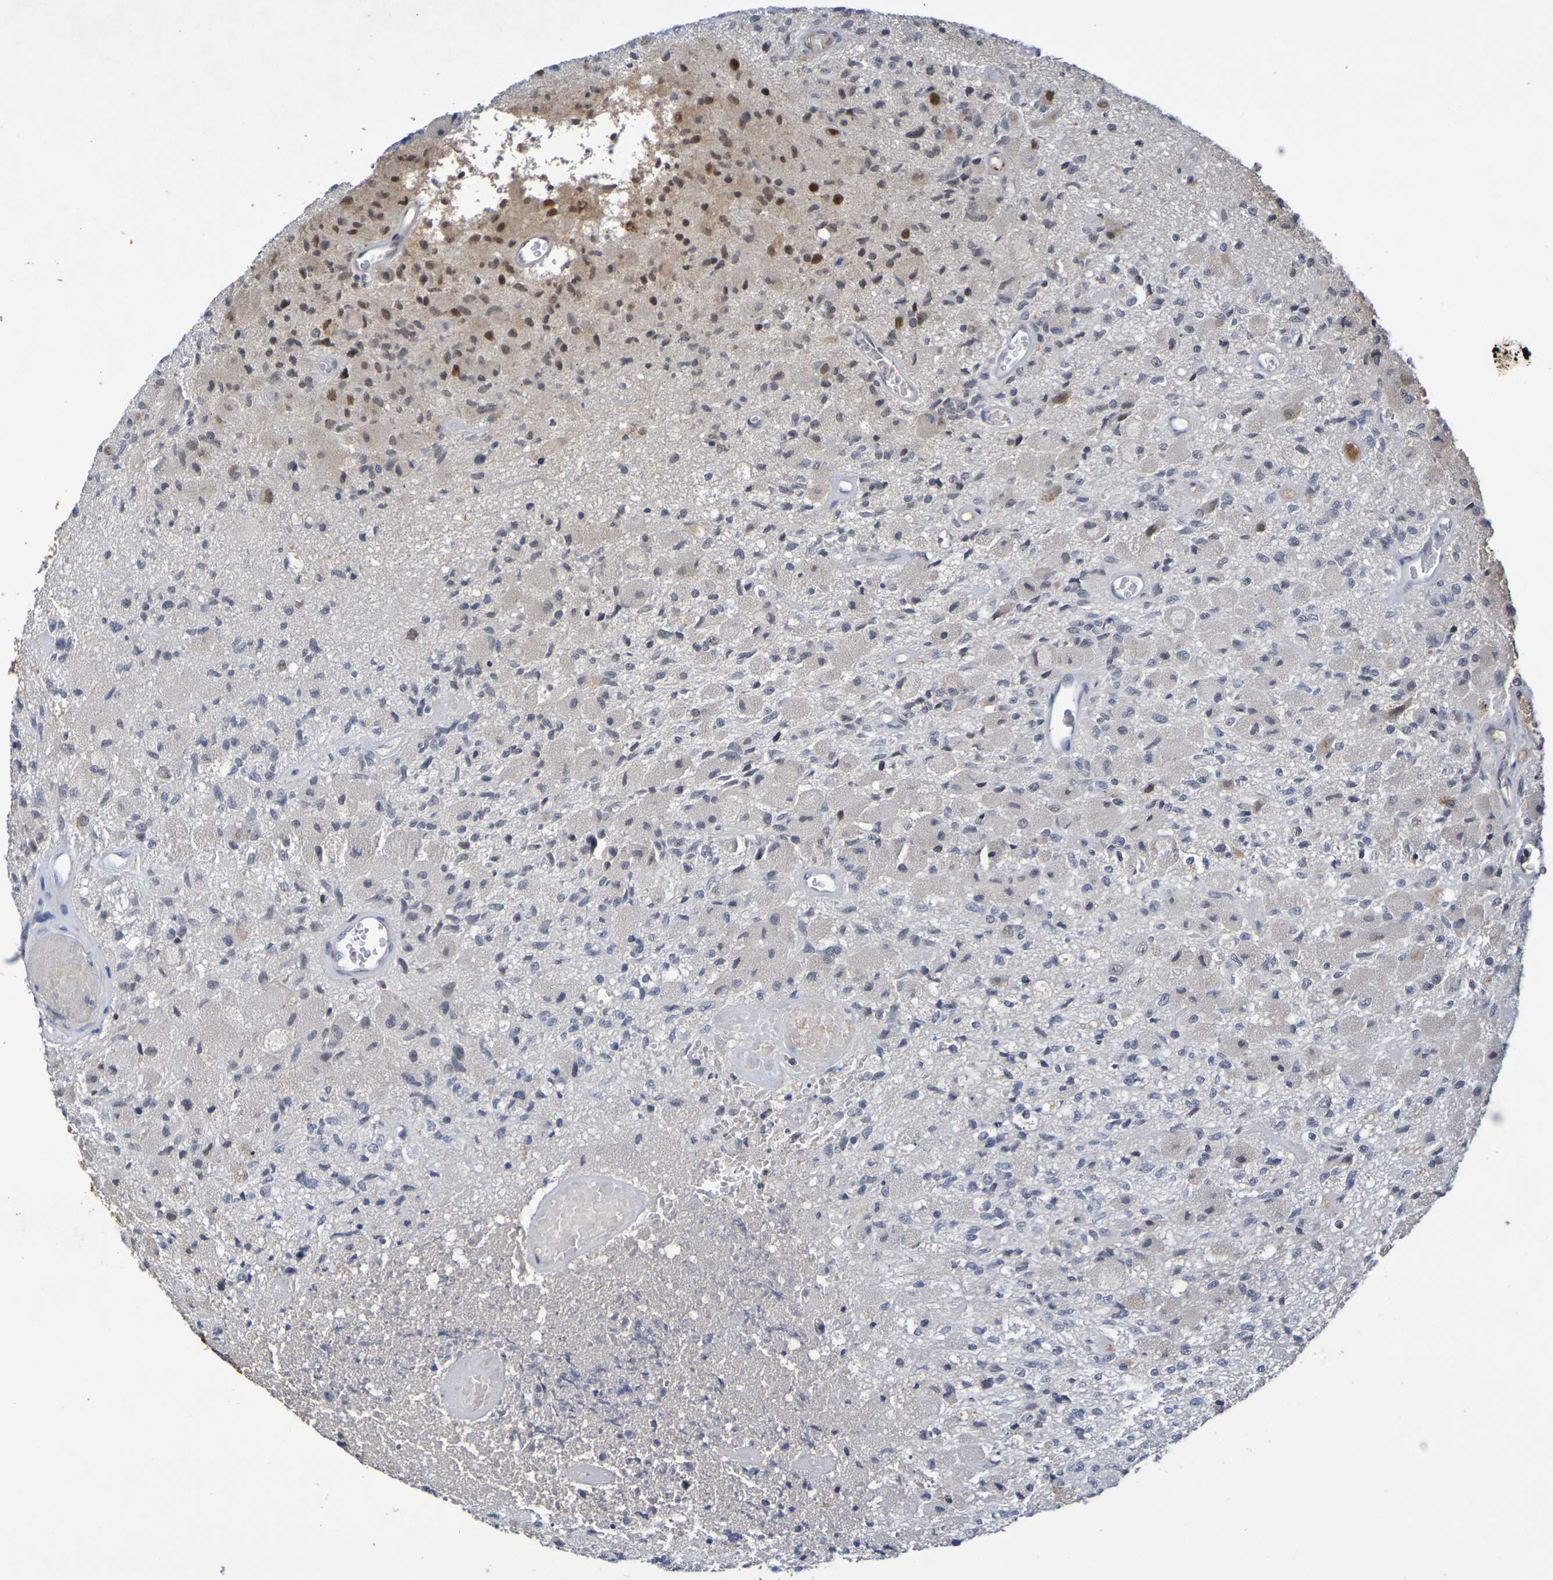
{"staining": {"intensity": "moderate", "quantity": "<25%", "location": "nuclear"}, "tissue": "glioma", "cell_type": "Tumor cells", "image_type": "cancer", "snomed": [{"axis": "morphology", "description": "Normal tissue, NOS"}, {"axis": "morphology", "description": "Glioma, malignant, High grade"}, {"axis": "topography", "description": "Cerebral cortex"}], "caption": "Malignant glioma (high-grade) stained for a protein (brown) exhibits moderate nuclear positive expression in about <25% of tumor cells.", "gene": "TERF2", "patient": {"sex": "male", "age": 77}}